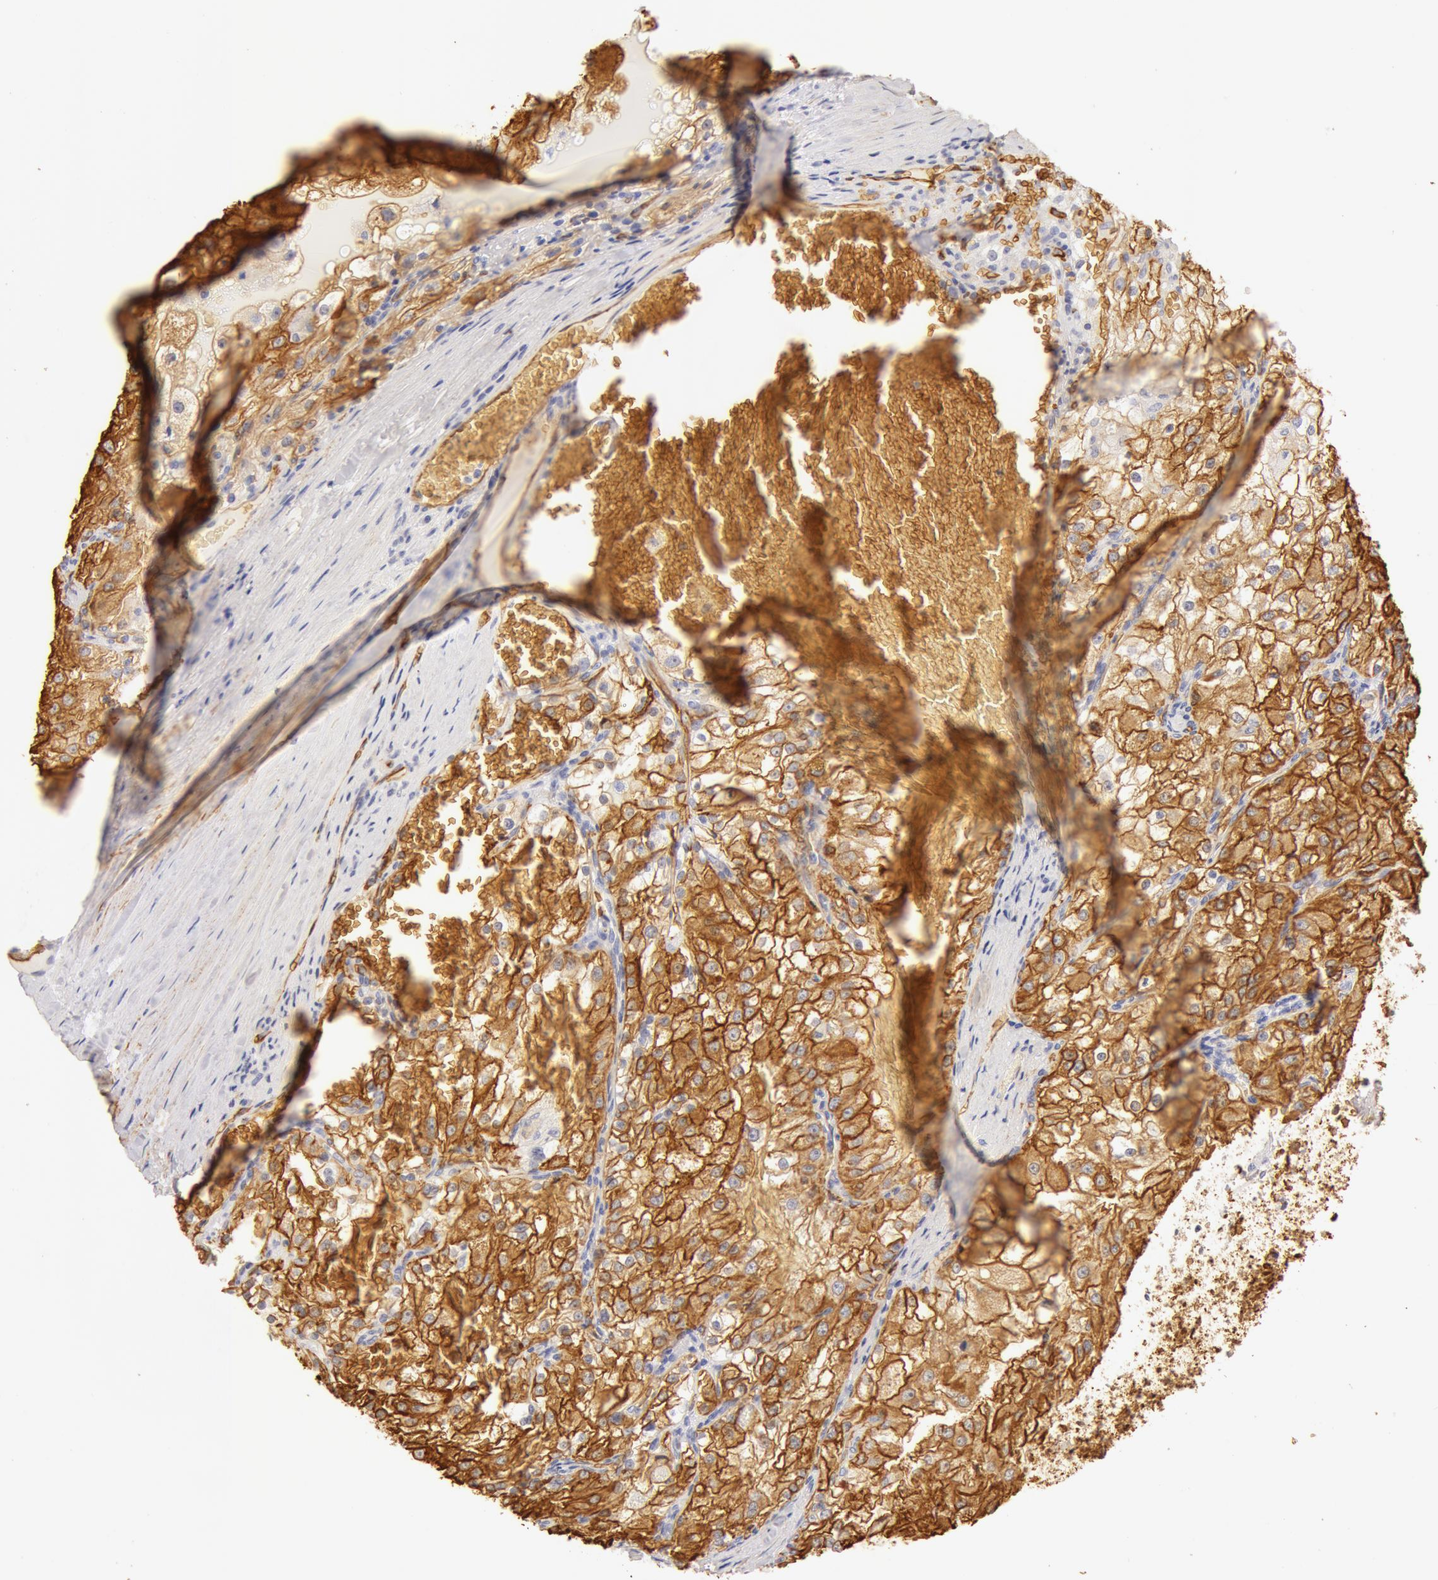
{"staining": {"intensity": "strong", "quantity": ">75%", "location": "cytoplasmic/membranous"}, "tissue": "renal cancer", "cell_type": "Tumor cells", "image_type": "cancer", "snomed": [{"axis": "morphology", "description": "Adenocarcinoma, NOS"}, {"axis": "topography", "description": "Kidney"}], "caption": "Renal adenocarcinoma was stained to show a protein in brown. There is high levels of strong cytoplasmic/membranous staining in about >75% of tumor cells.", "gene": "AQP1", "patient": {"sex": "female", "age": 74}}